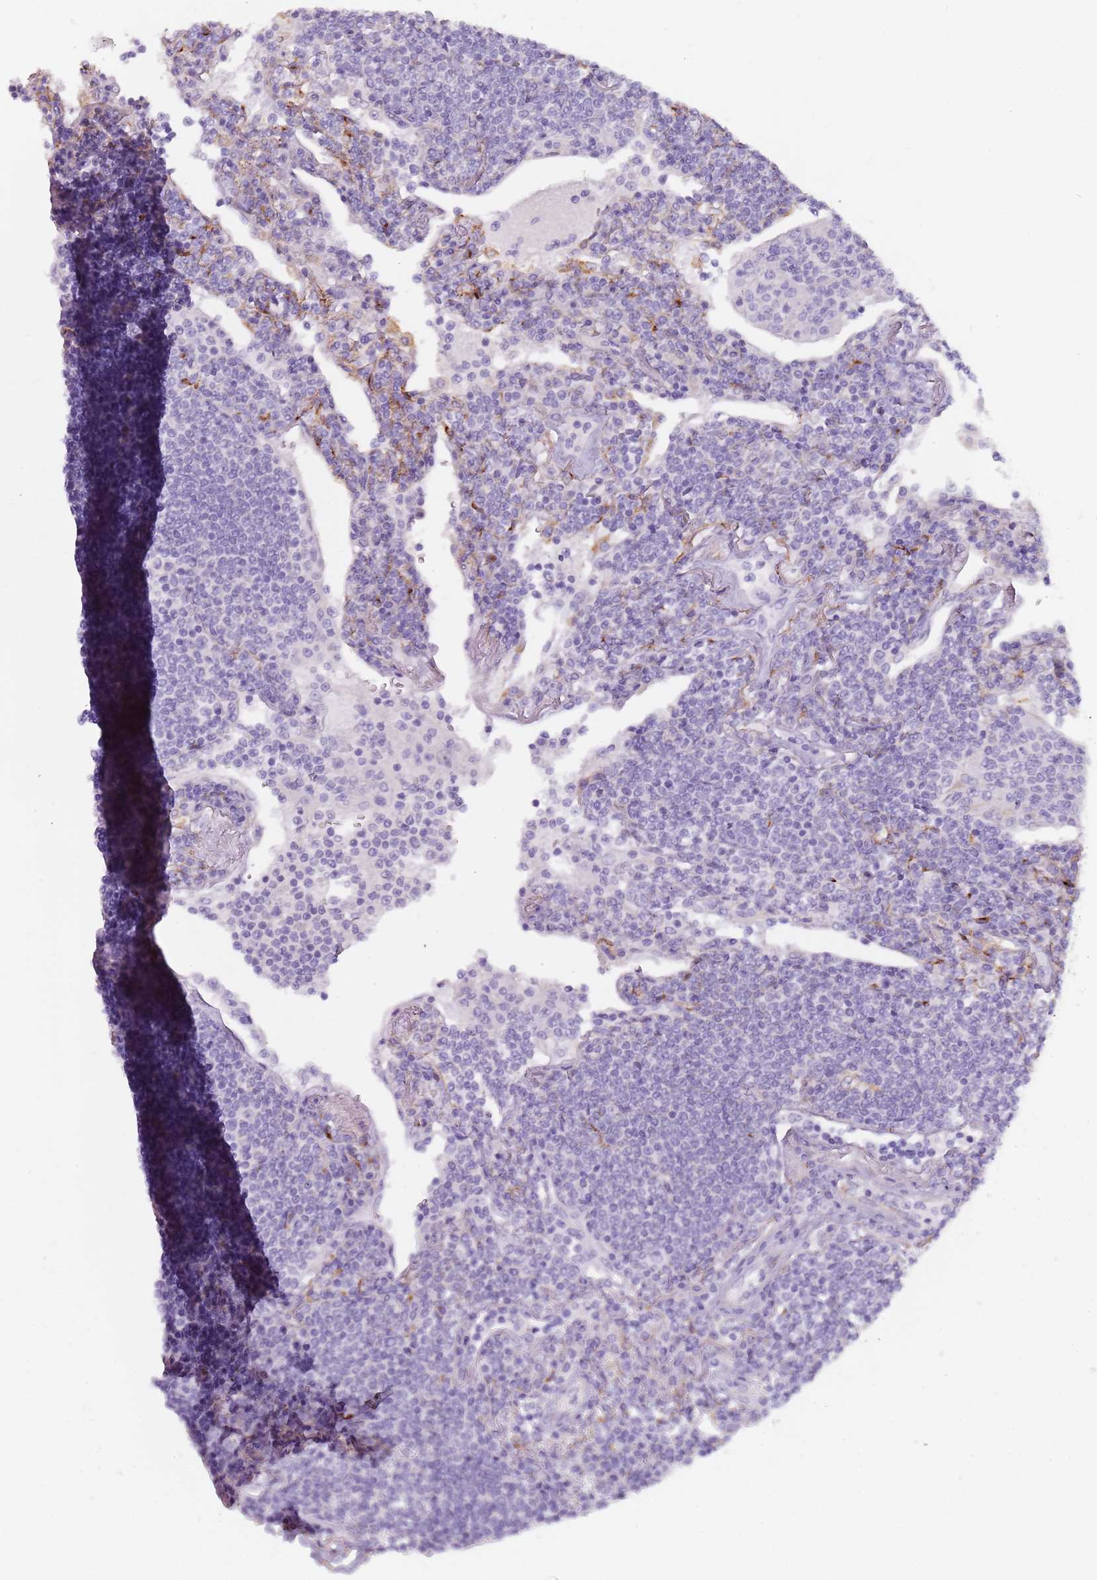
{"staining": {"intensity": "negative", "quantity": "none", "location": "none"}, "tissue": "lymphoma", "cell_type": "Tumor cells", "image_type": "cancer", "snomed": [{"axis": "morphology", "description": "Malignant lymphoma, non-Hodgkin's type, Low grade"}, {"axis": "topography", "description": "Lung"}], "caption": "Immunohistochemistry of low-grade malignant lymphoma, non-Hodgkin's type exhibits no staining in tumor cells.", "gene": "COLEC12", "patient": {"sex": "female", "age": 71}}